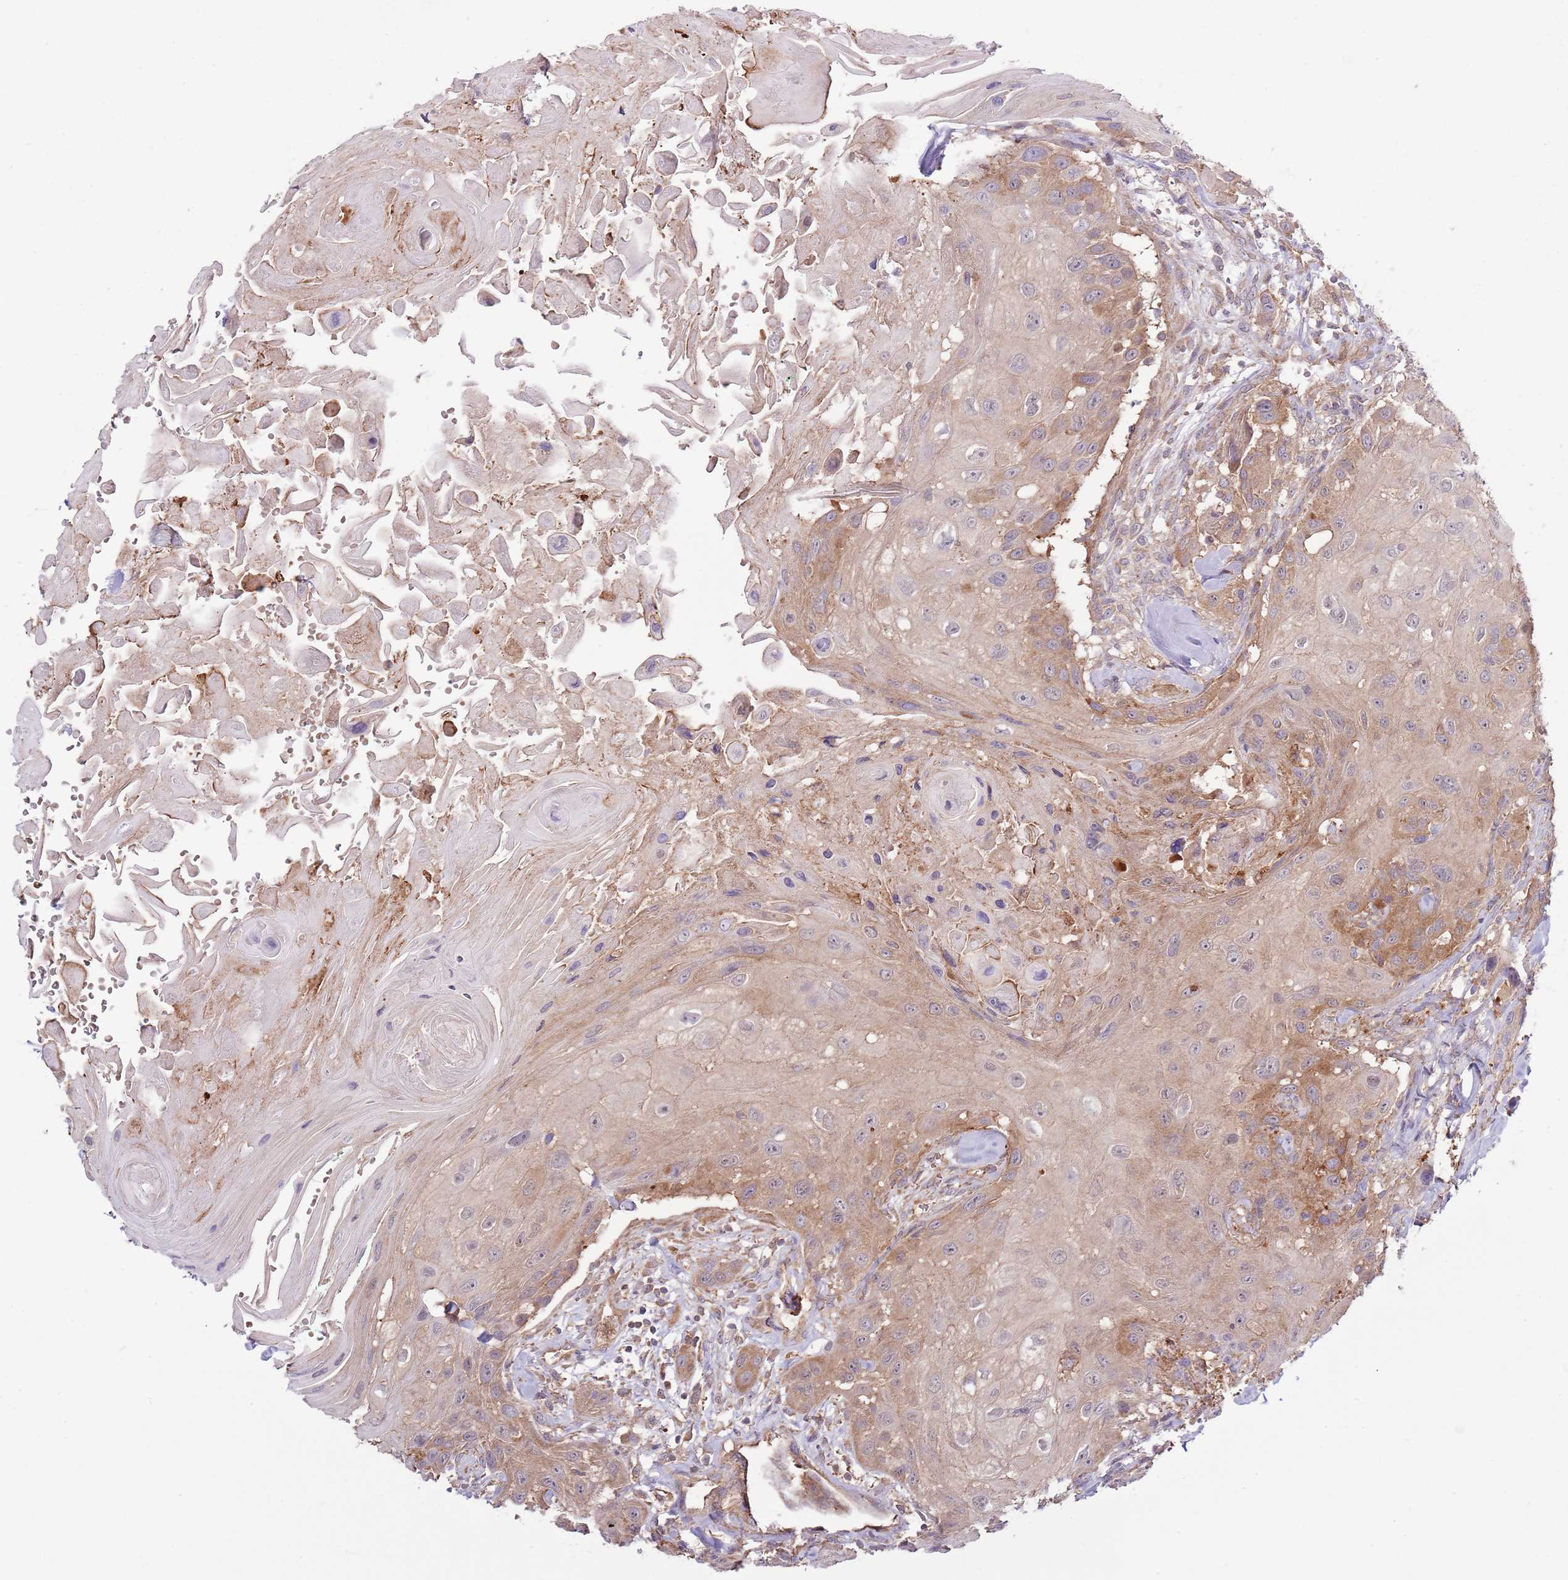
{"staining": {"intensity": "moderate", "quantity": "<25%", "location": "cytoplasmic/membranous"}, "tissue": "head and neck cancer", "cell_type": "Tumor cells", "image_type": "cancer", "snomed": [{"axis": "morphology", "description": "Squamous cell carcinoma, NOS"}, {"axis": "topography", "description": "Head-Neck"}], "caption": "Human head and neck cancer stained with a protein marker displays moderate staining in tumor cells.", "gene": "LPIN2", "patient": {"sex": "male", "age": 81}}